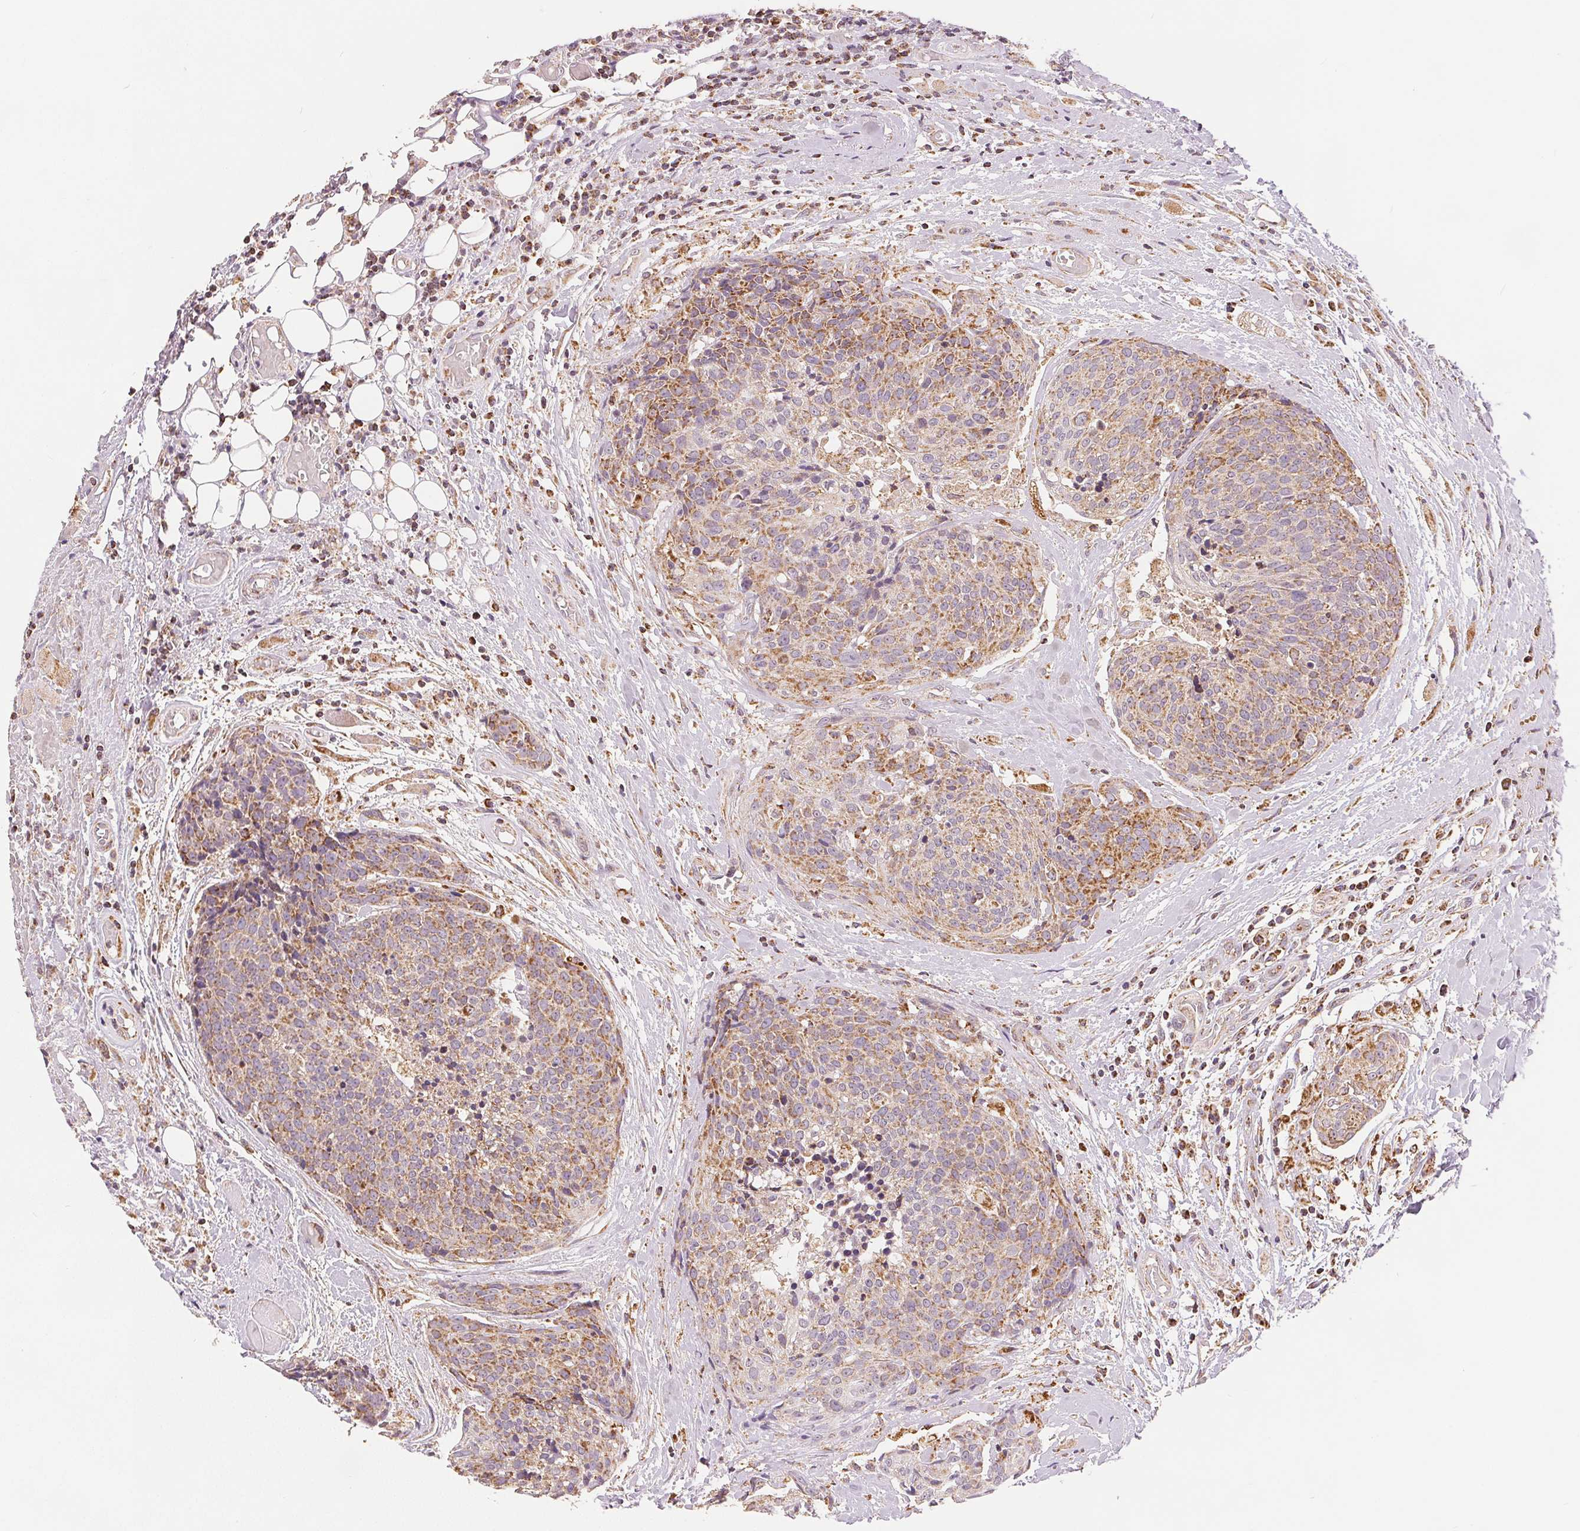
{"staining": {"intensity": "moderate", "quantity": "25%-75%", "location": "cytoplasmic/membranous"}, "tissue": "head and neck cancer", "cell_type": "Tumor cells", "image_type": "cancer", "snomed": [{"axis": "morphology", "description": "Squamous cell carcinoma, NOS"}, {"axis": "topography", "description": "Oral tissue"}, {"axis": "topography", "description": "Head-Neck"}], "caption": "Immunohistochemistry (IHC) of human head and neck cancer (squamous cell carcinoma) shows medium levels of moderate cytoplasmic/membranous staining in approximately 25%-75% of tumor cells.", "gene": "SDHB", "patient": {"sex": "male", "age": 64}}